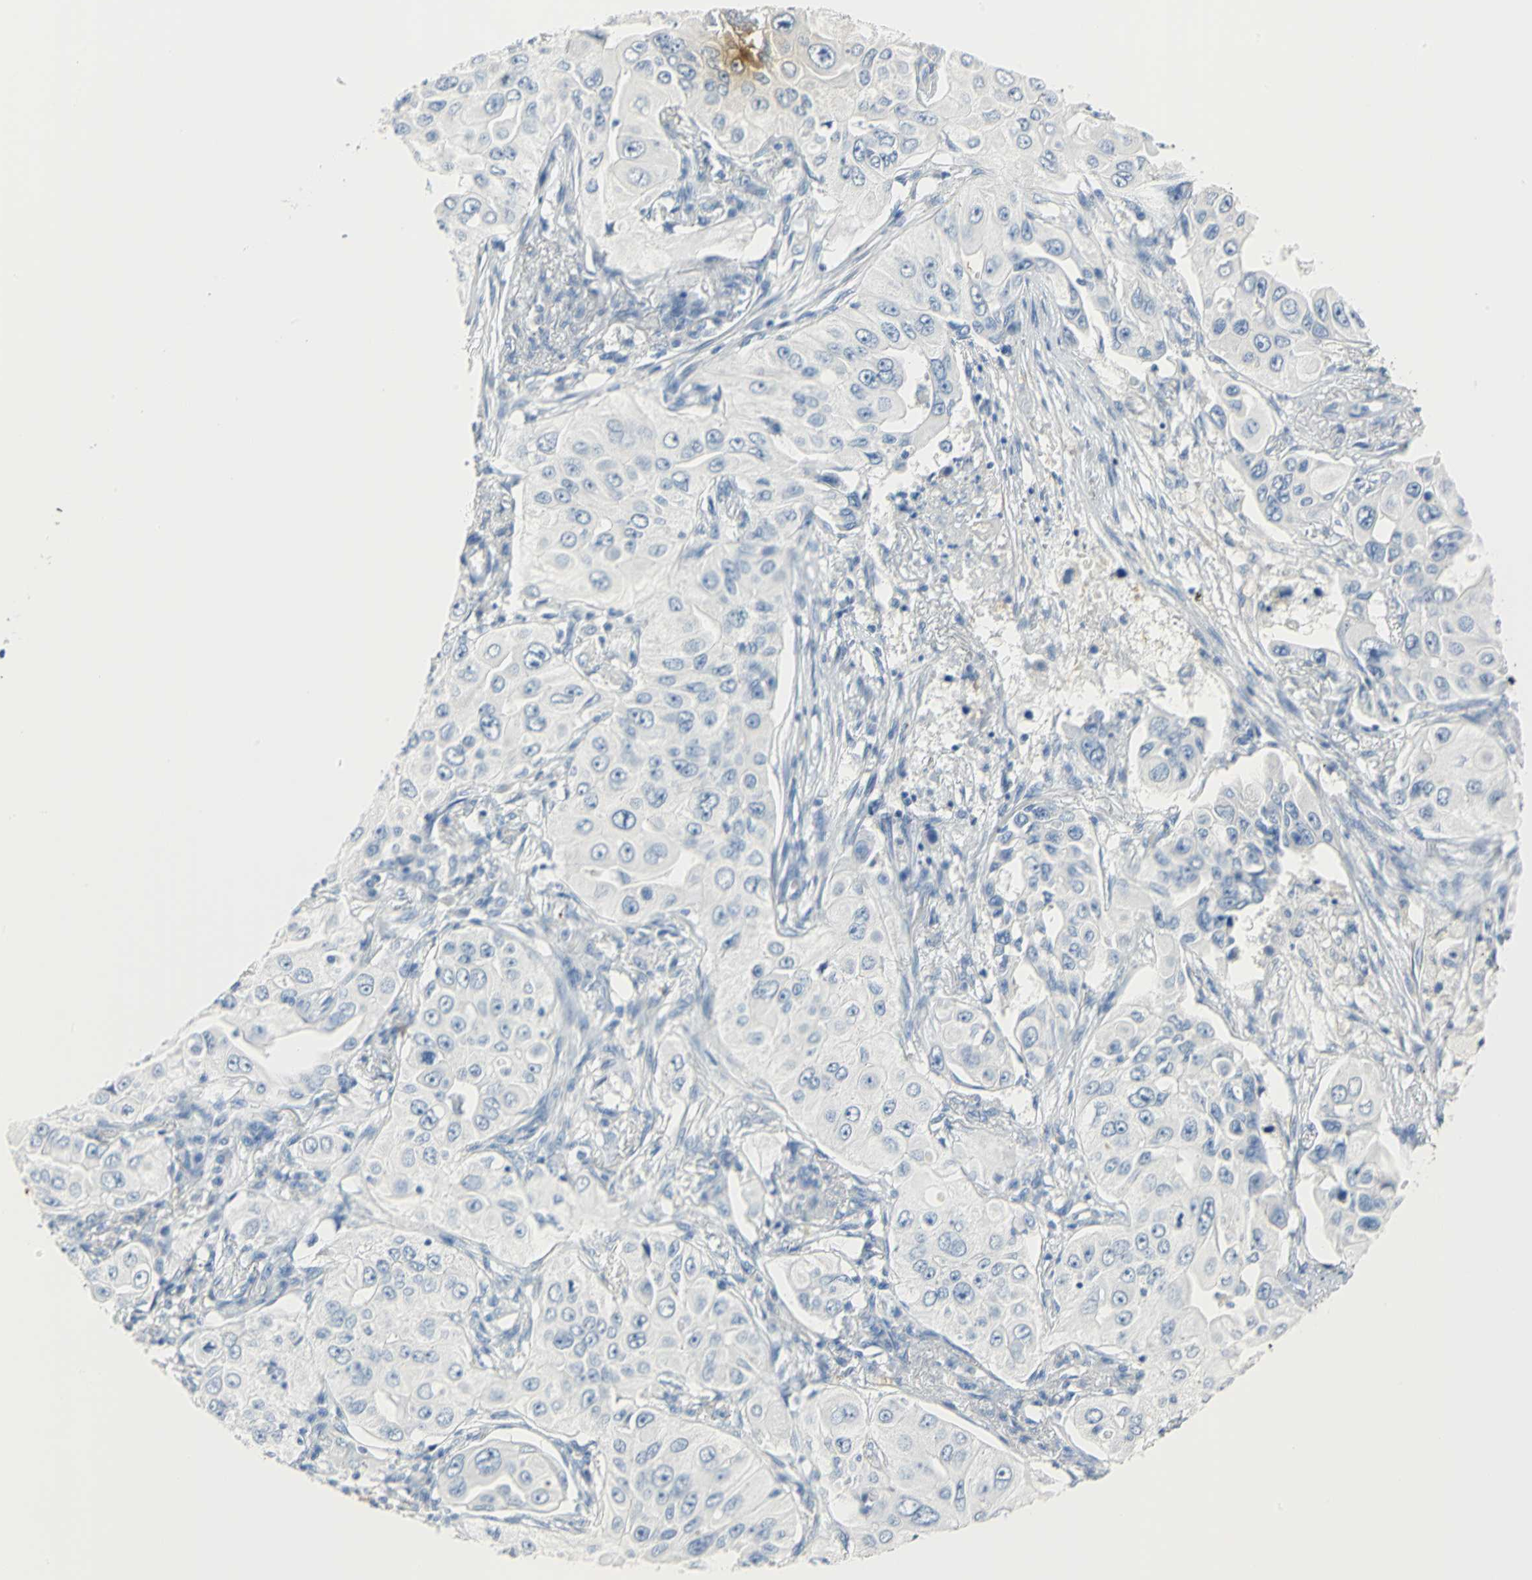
{"staining": {"intensity": "negative", "quantity": "none", "location": "none"}, "tissue": "lung cancer", "cell_type": "Tumor cells", "image_type": "cancer", "snomed": [{"axis": "morphology", "description": "Adenocarcinoma, NOS"}, {"axis": "topography", "description": "Lung"}], "caption": "IHC photomicrograph of neoplastic tissue: human lung cancer stained with DAB displays no significant protein staining in tumor cells.", "gene": "CA3", "patient": {"sex": "male", "age": 84}}